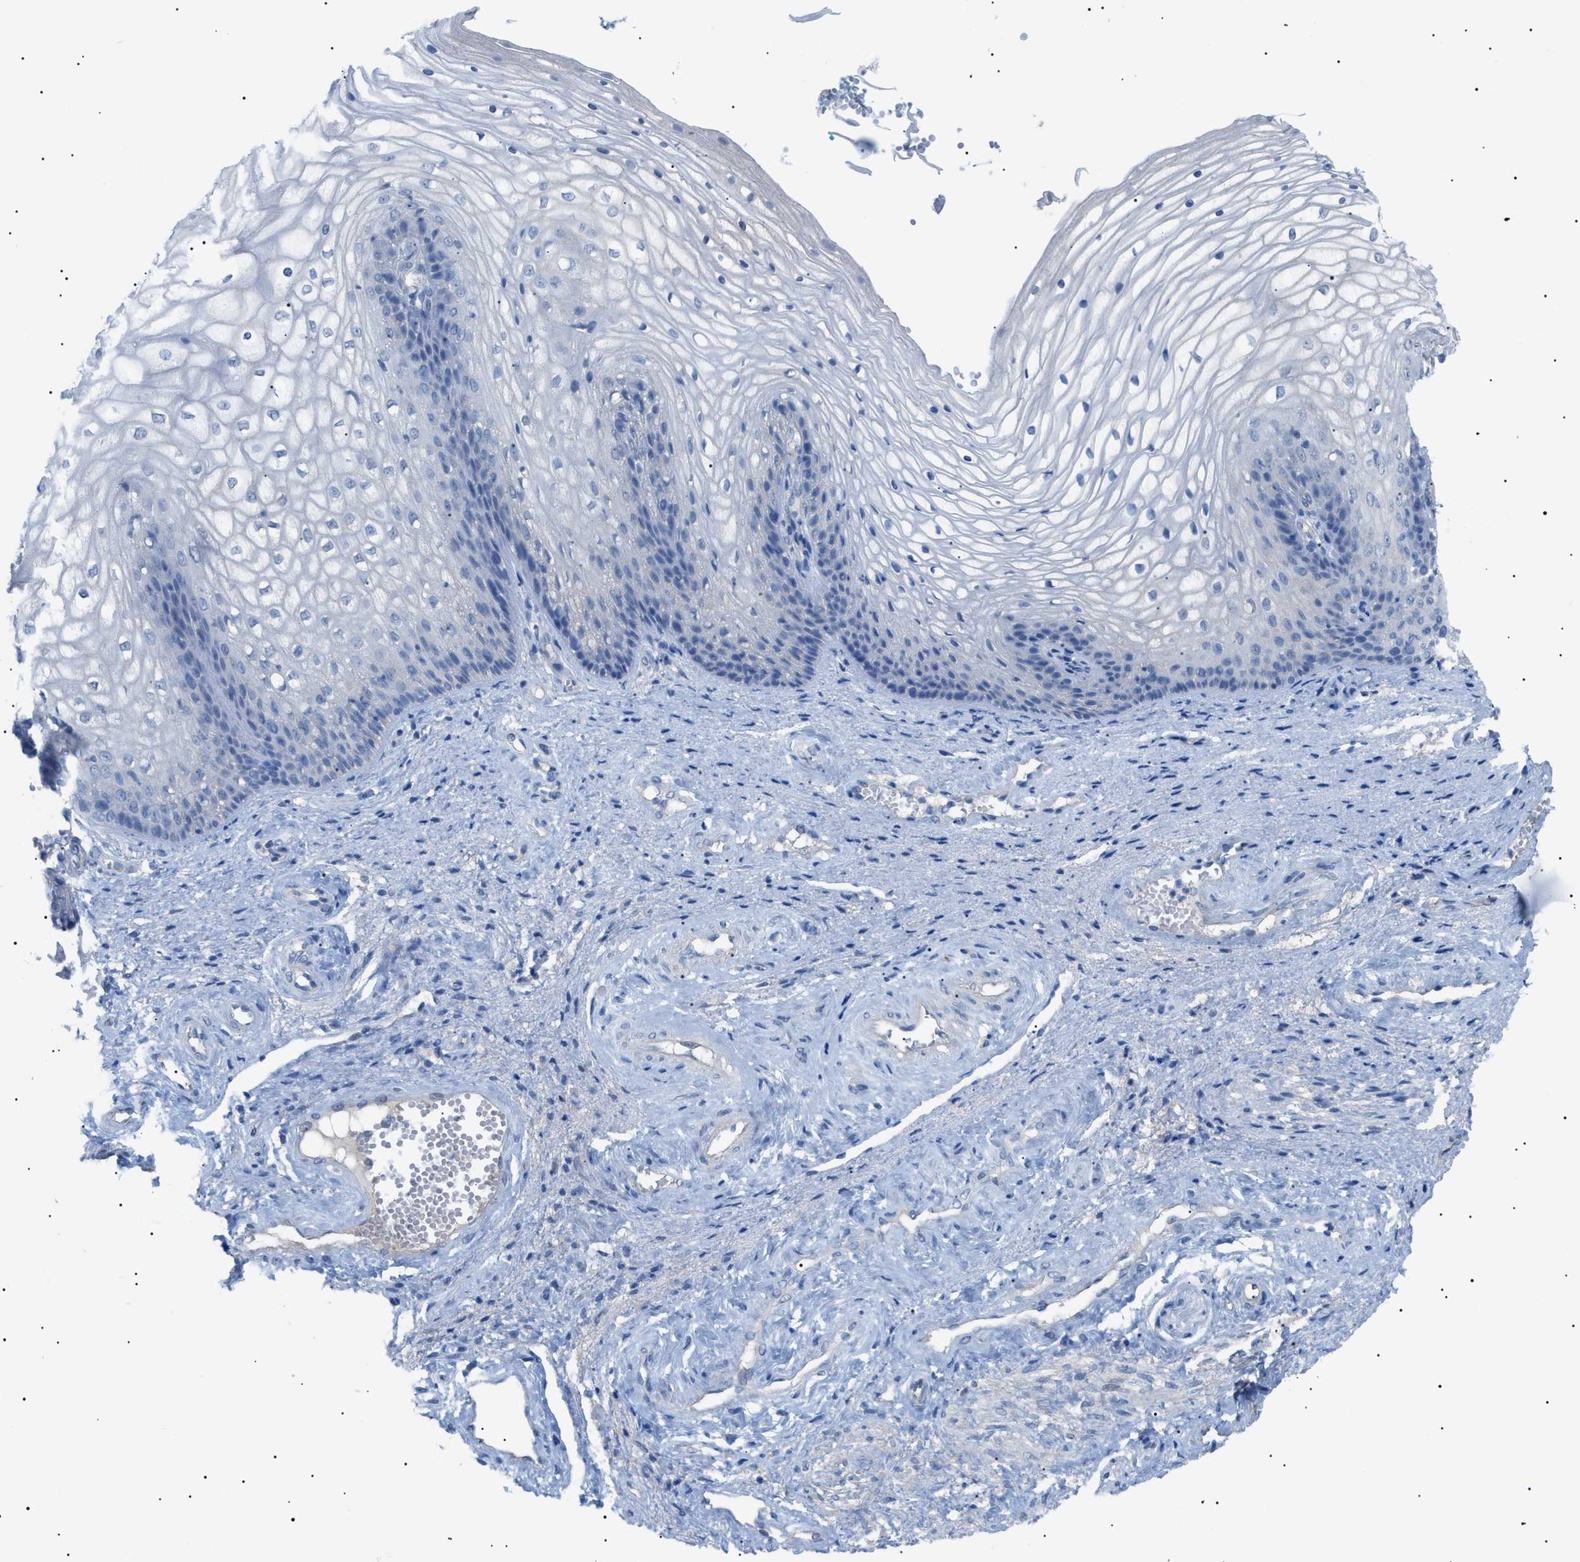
{"staining": {"intensity": "negative", "quantity": "none", "location": "none"}, "tissue": "vagina", "cell_type": "Squamous epithelial cells", "image_type": "normal", "snomed": [{"axis": "morphology", "description": "Normal tissue, NOS"}, {"axis": "topography", "description": "Vagina"}], "caption": "Vagina stained for a protein using IHC reveals no expression squamous epithelial cells.", "gene": "ADAMTS1", "patient": {"sex": "female", "age": 34}}